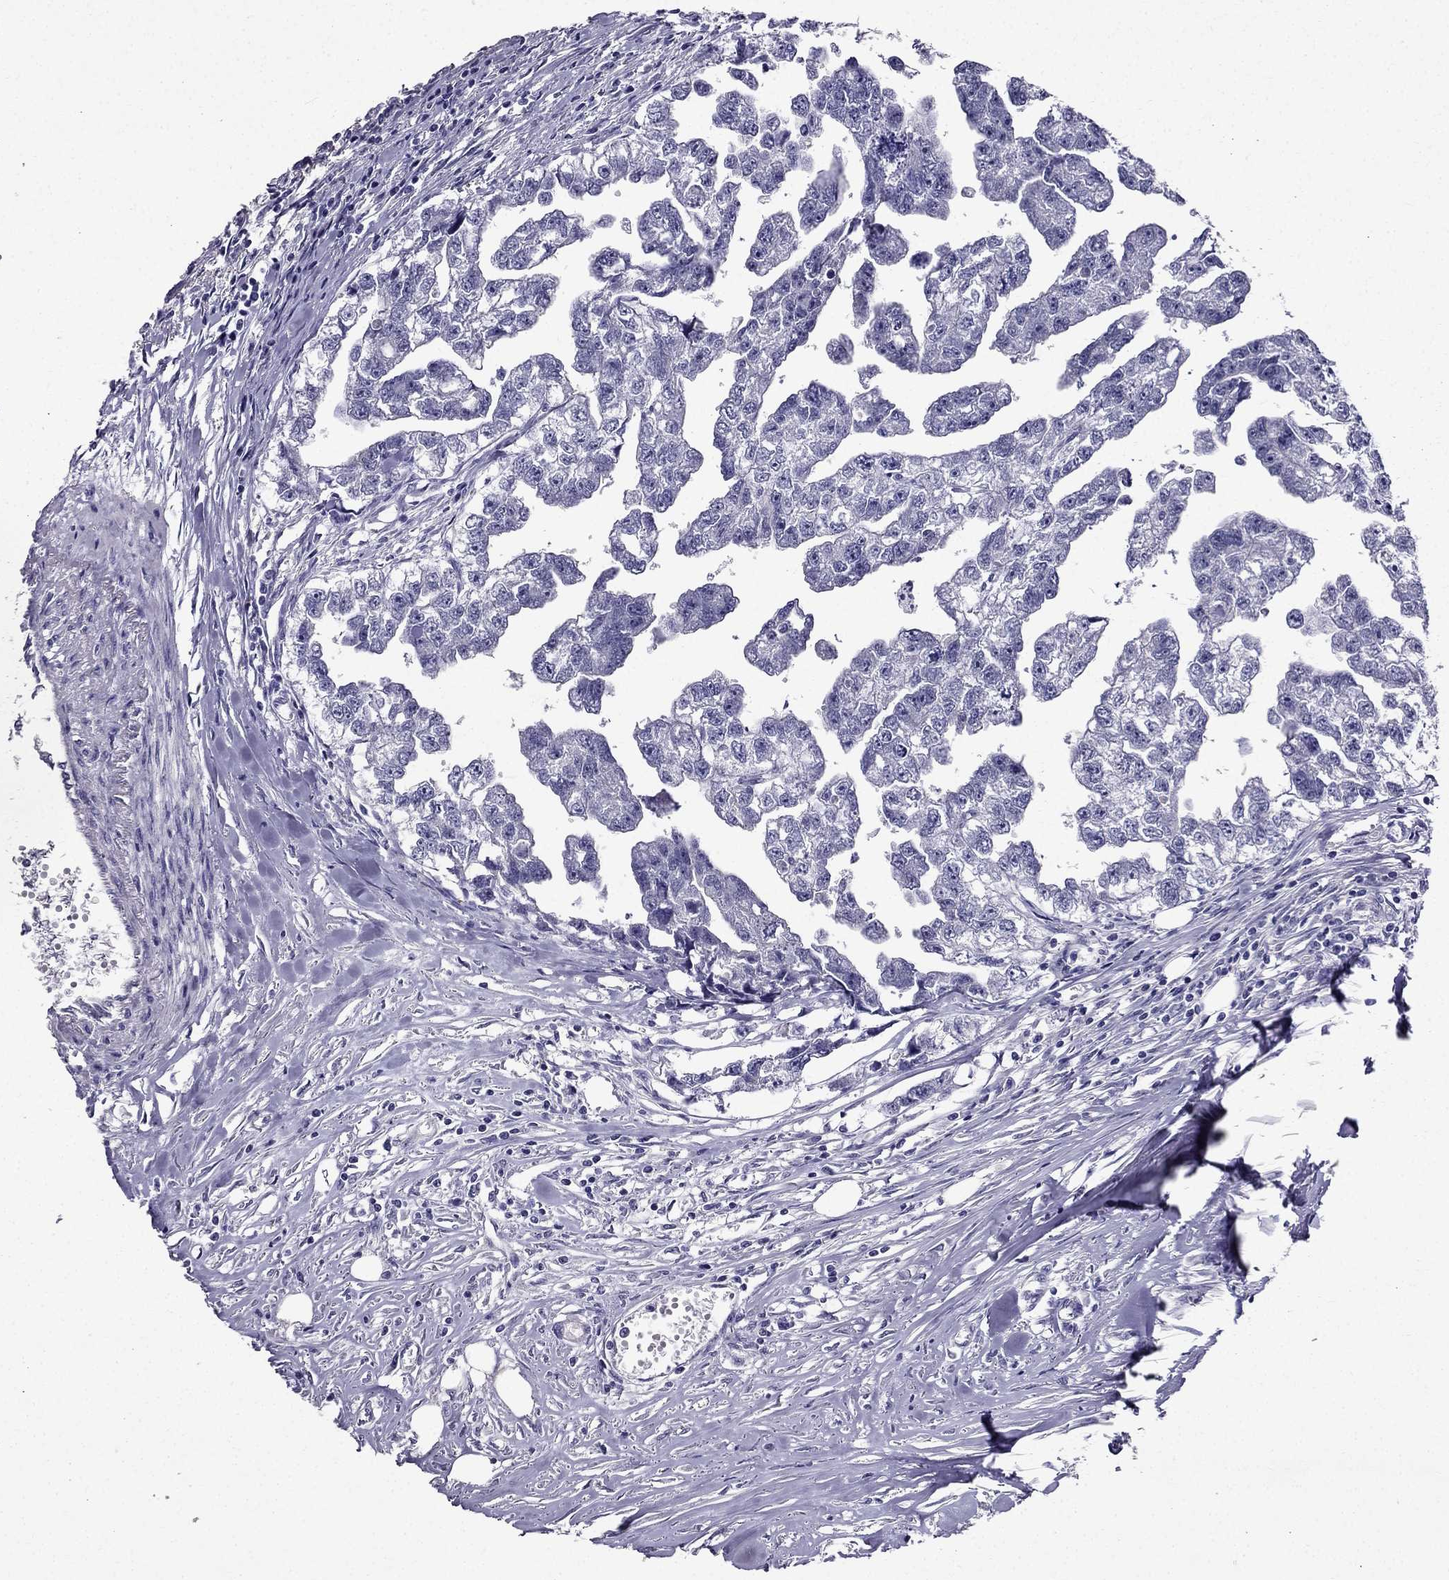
{"staining": {"intensity": "negative", "quantity": "none", "location": "none"}, "tissue": "testis cancer", "cell_type": "Tumor cells", "image_type": "cancer", "snomed": [{"axis": "morphology", "description": "Carcinoma, Embryonal, NOS"}, {"axis": "morphology", "description": "Teratoma, malignant, NOS"}, {"axis": "topography", "description": "Testis"}], "caption": "Photomicrograph shows no protein positivity in tumor cells of testis malignant teratoma tissue.", "gene": "DUSP15", "patient": {"sex": "male", "age": 44}}